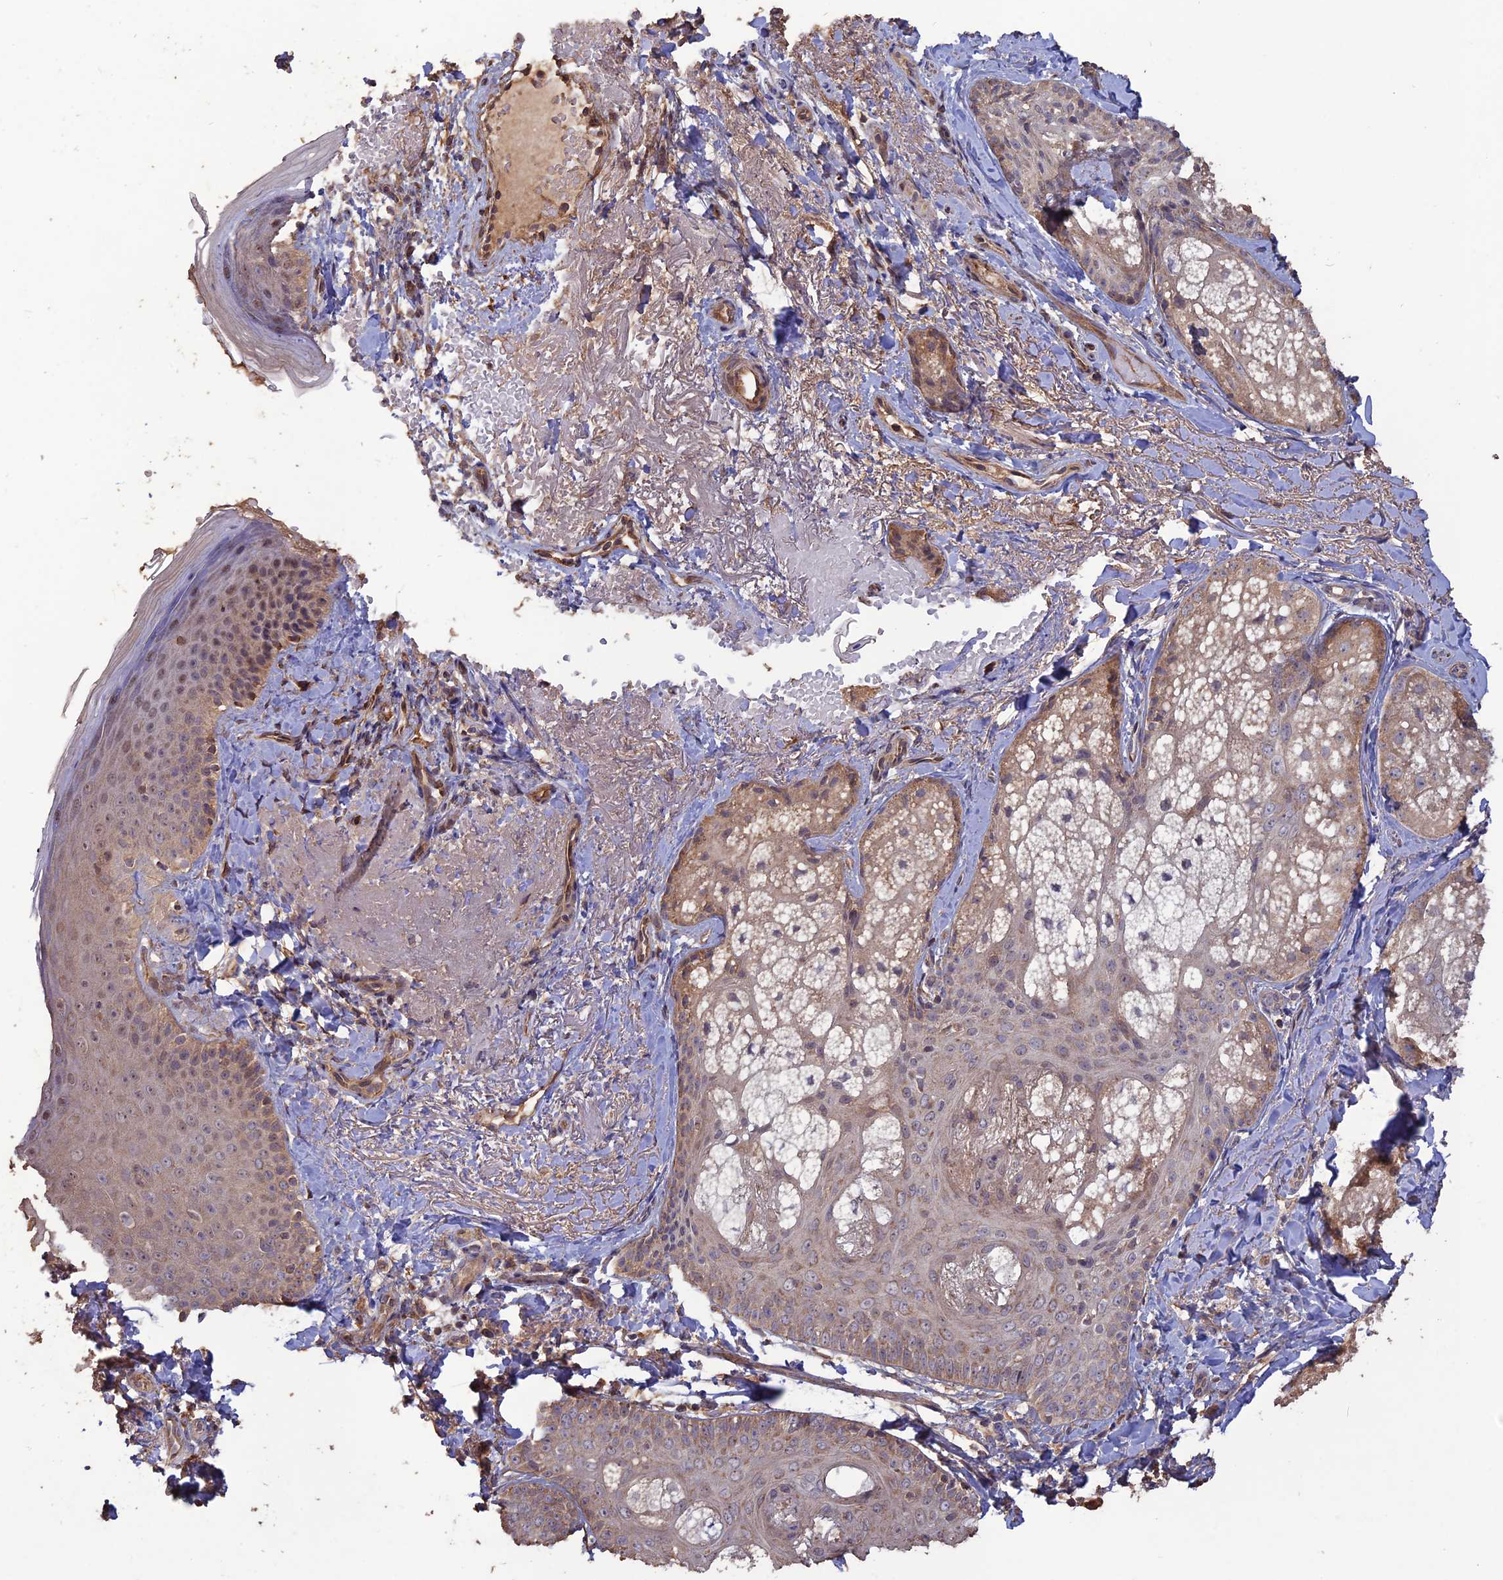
{"staining": {"intensity": "moderate", "quantity": ">75%", "location": "cytoplasmic/membranous"}, "tissue": "skin", "cell_type": "Fibroblasts", "image_type": "normal", "snomed": [{"axis": "morphology", "description": "Normal tissue, NOS"}, {"axis": "topography", "description": "Skin"}], "caption": "An immunohistochemistry histopathology image of benign tissue is shown. Protein staining in brown labels moderate cytoplasmic/membranous positivity in skin within fibroblasts.", "gene": "LAYN", "patient": {"sex": "male", "age": 57}}